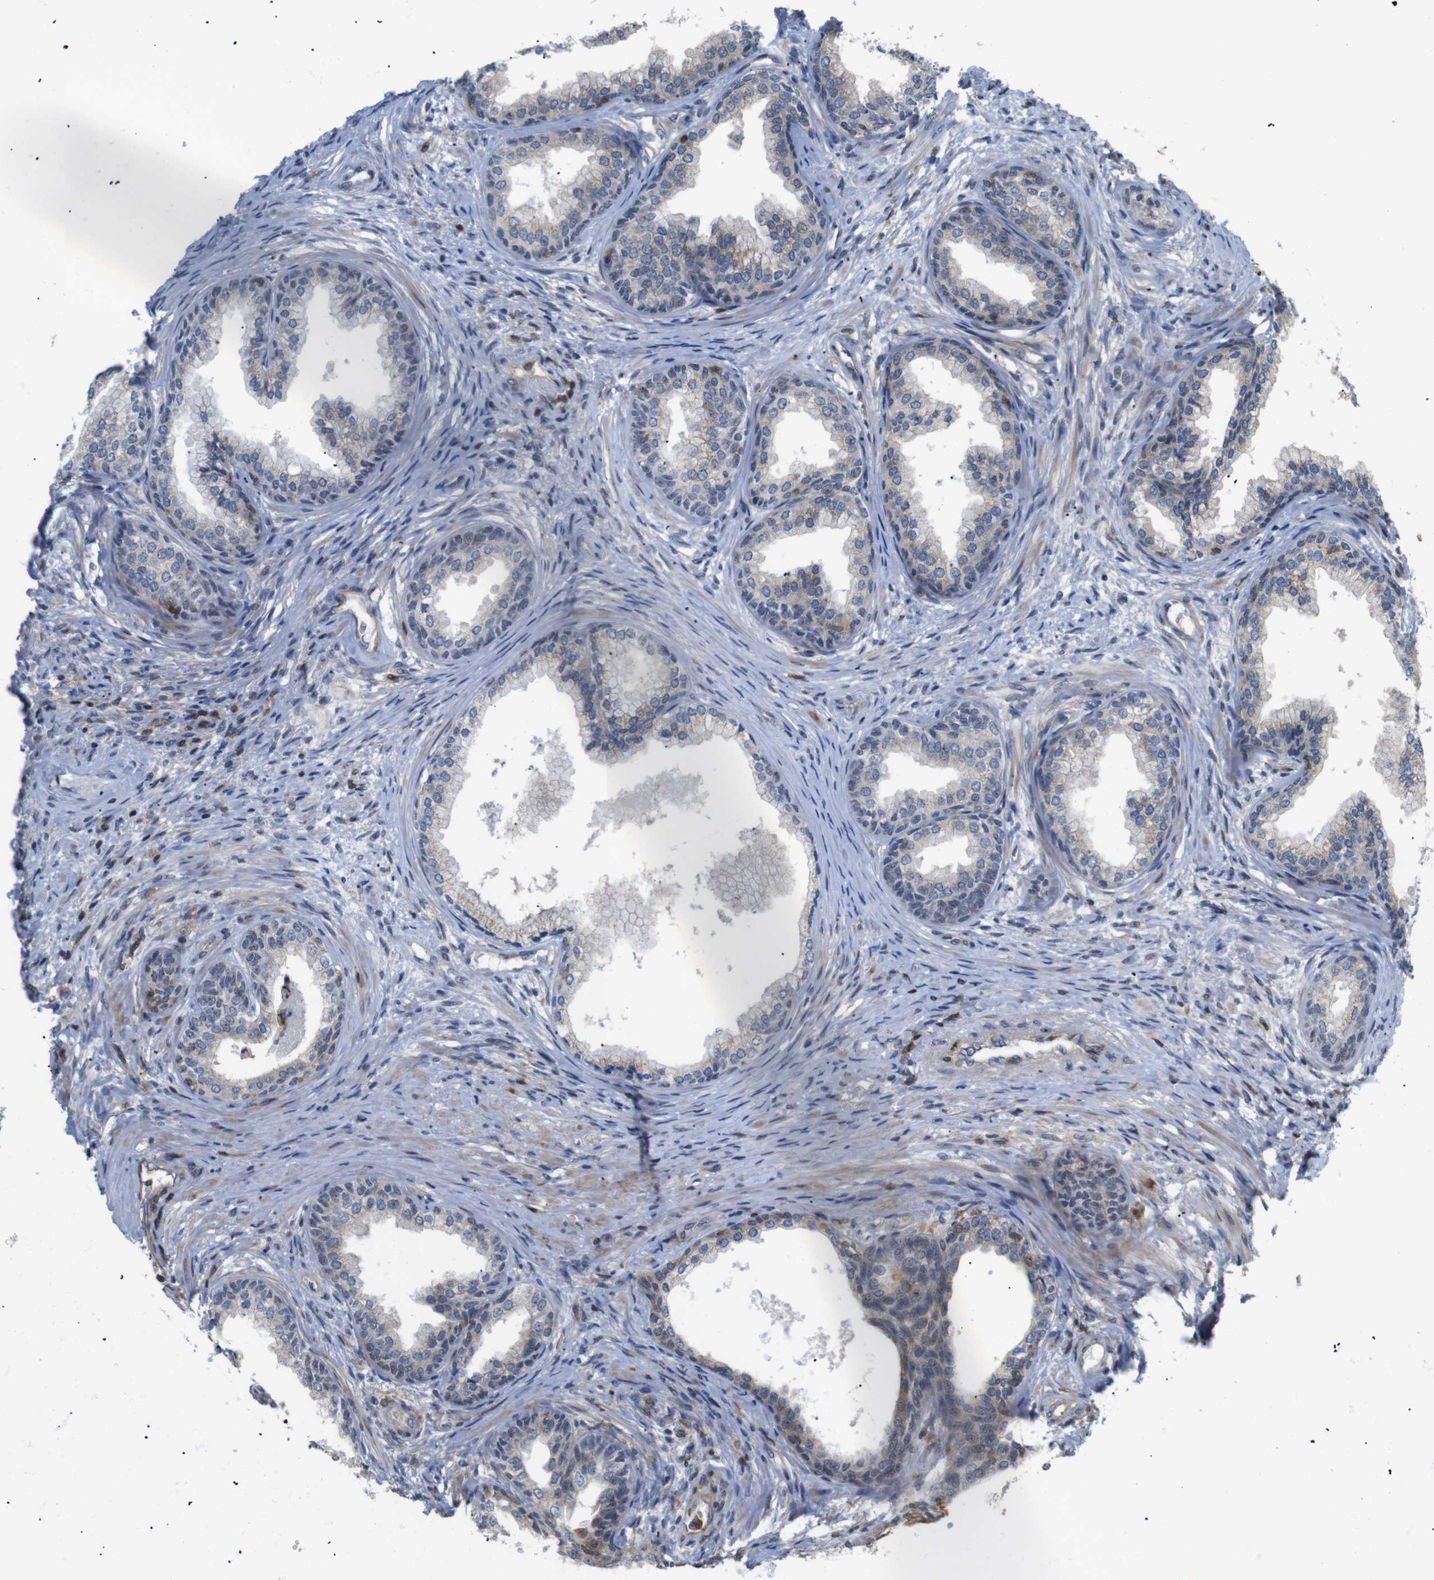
{"staining": {"intensity": "moderate", "quantity": "<25%", "location": "cytoplasmic/membranous"}, "tissue": "prostate", "cell_type": "Glandular cells", "image_type": "normal", "snomed": [{"axis": "morphology", "description": "Normal tissue, NOS"}, {"axis": "topography", "description": "Prostate"}], "caption": "IHC image of normal prostate: human prostate stained using immunohistochemistry (IHC) demonstrates low levels of moderate protein expression localized specifically in the cytoplasmic/membranous of glandular cells, appearing as a cytoplasmic/membranous brown color.", "gene": "BRWD3", "patient": {"sex": "male", "age": 76}}